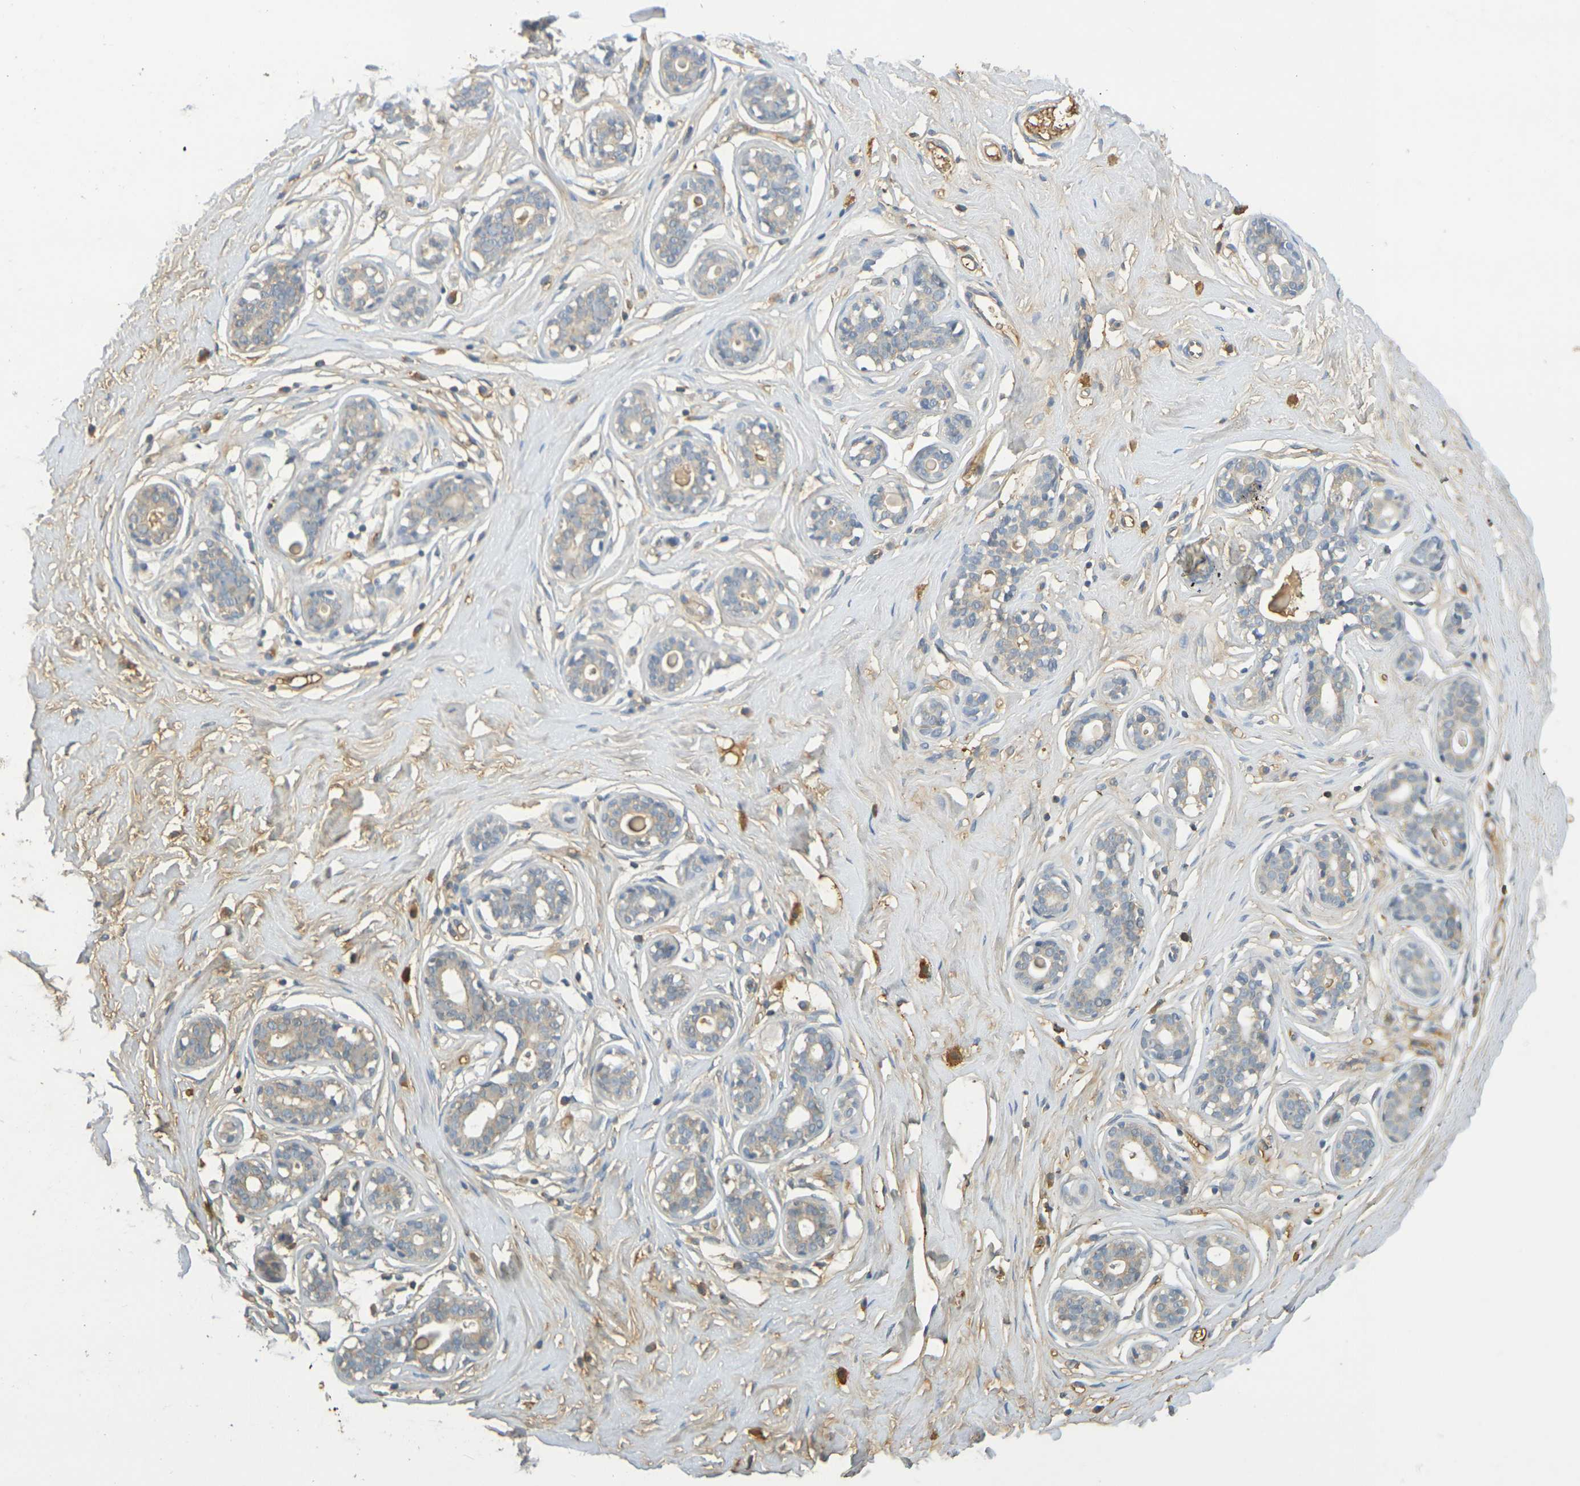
{"staining": {"intensity": "weak", "quantity": "25%-75%", "location": "cytoplasmic/membranous"}, "tissue": "breast", "cell_type": "Adipocytes", "image_type": "normal", "snomed": [{"axis": "morphology", "description": "Normal tissue, NOS"}, {"axis": "topography", "description": "Breast"}], "caption": "IHC image of normal human breast stained for a protein (brown), which reveals low levels of weak cytoplasmic/membranous staining in approximately 25%-75% of adipocytes.", "gene": "C1QA", "patient": {"sex": "female", "age": 23}}